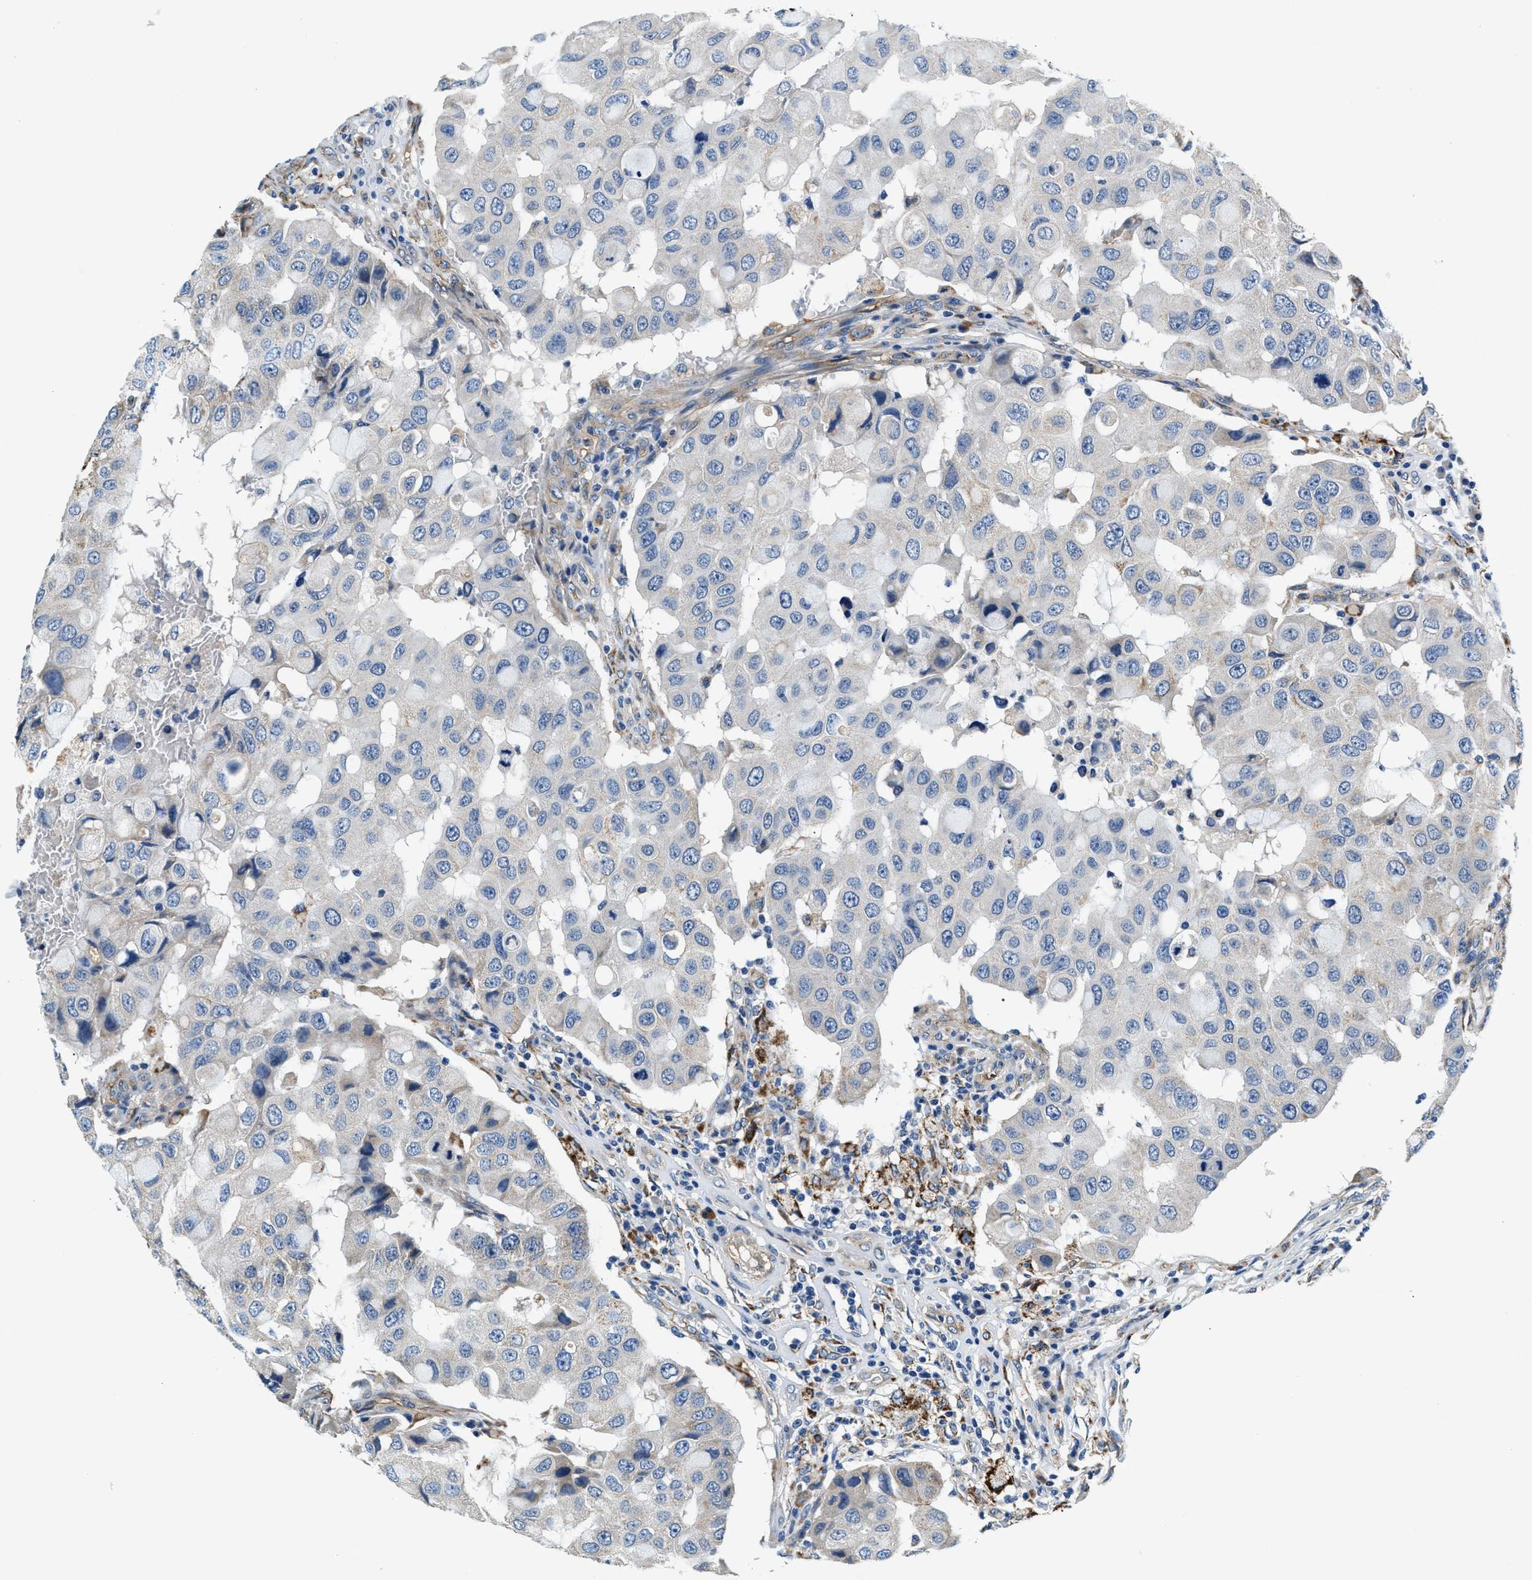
{"staining": {"intensity": "negative", "quantity": "none", "location": "none"}, "tissue": "breast cancer", "cell_type": "Tumor cells", "image_type": "cancer", "snomed": [{"axis": "morphology", "description": "Duct carcinoma"}, {"axis": "topography", "description": "Breast"}], "caption": "An image of human breast cancer (intraductal carcinoma) is negative for staining in tumor cells.", "gene": "PRTFDC1", "patient": {"sex": "female", "age": 27}}